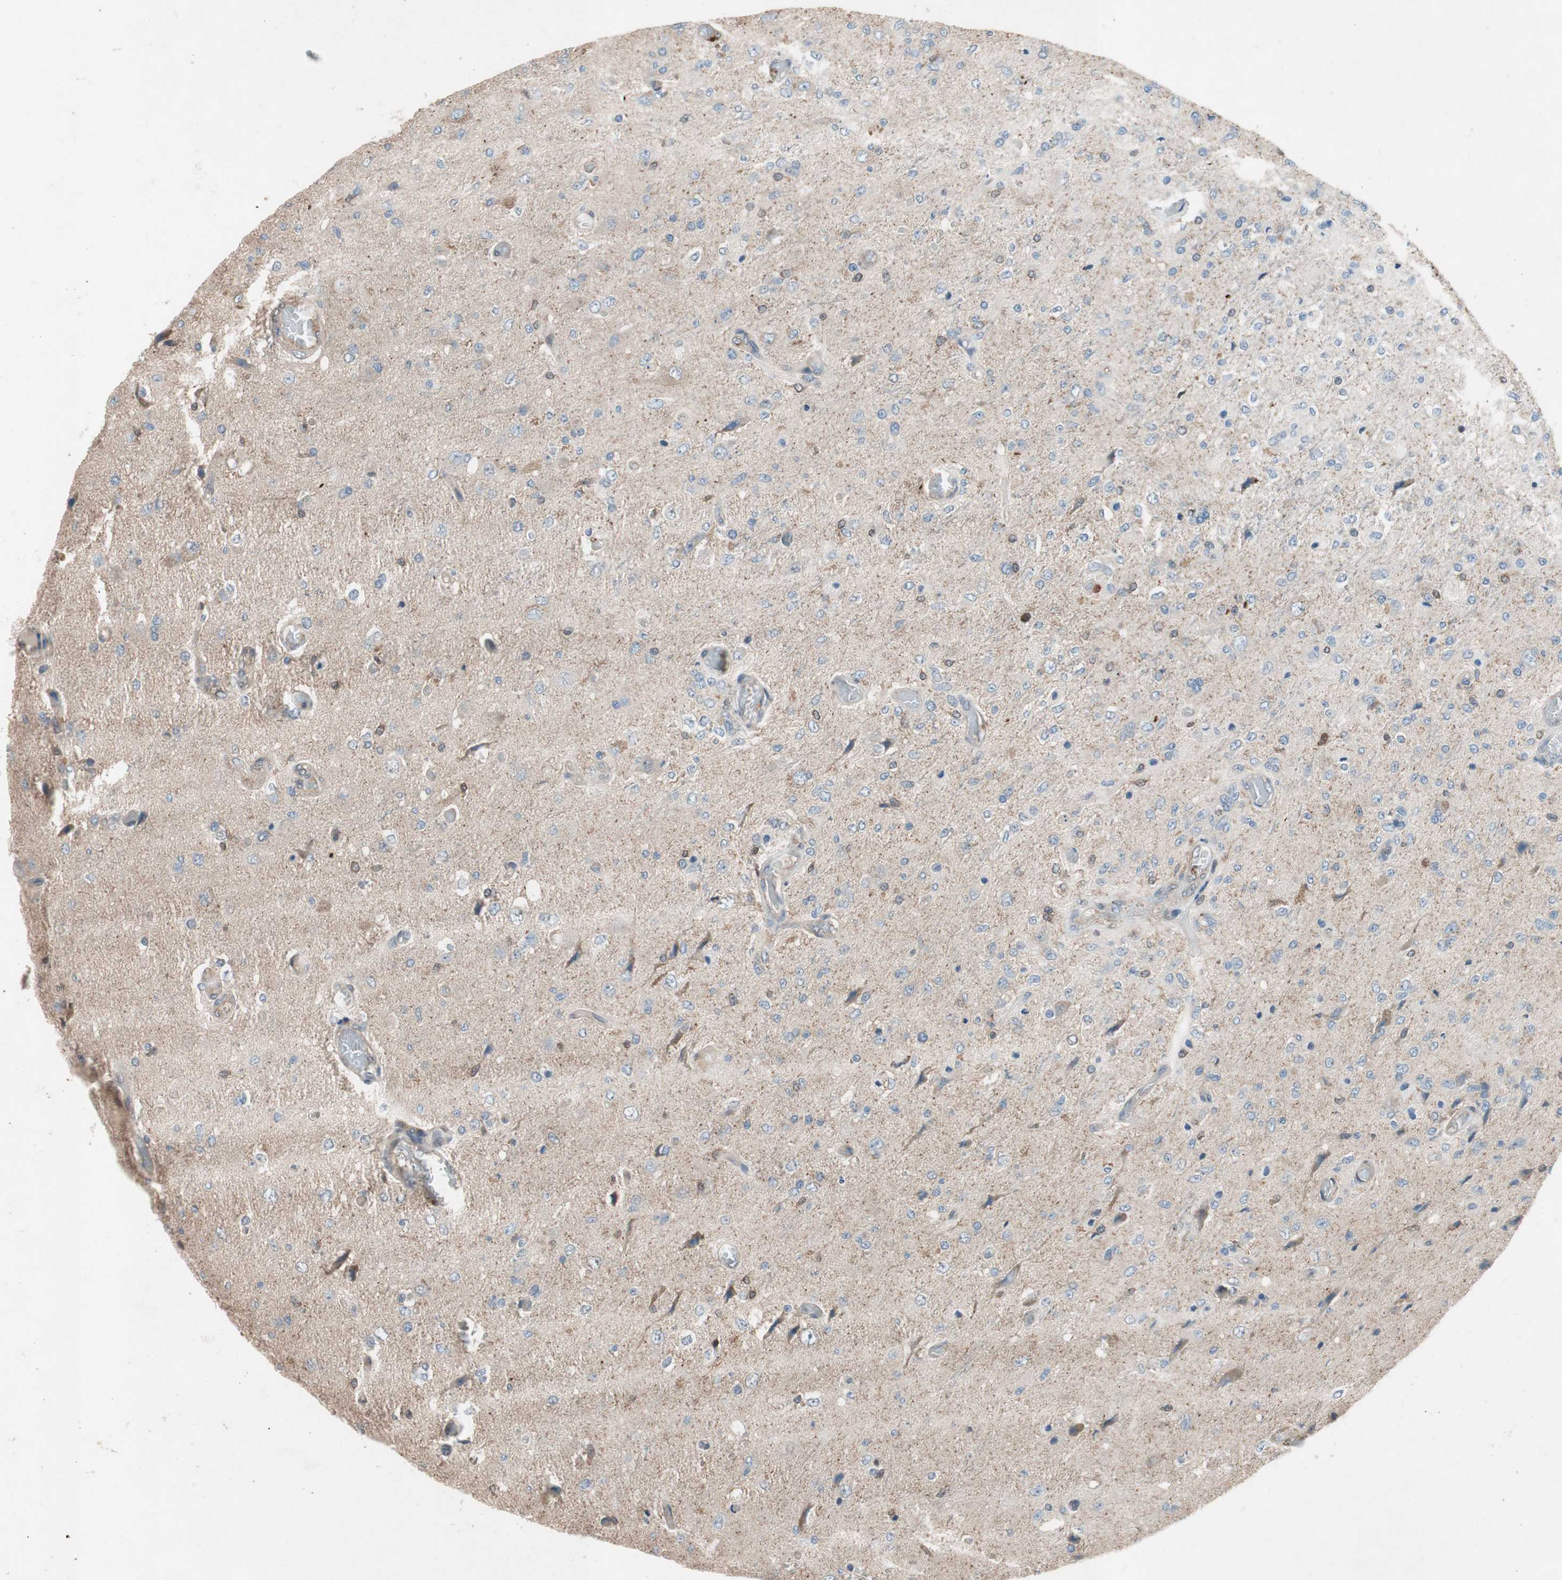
{"staining": {"intensity": "negative", "quantity": "none", "location": "none"}, "tissue": "glioma", "cell_type": "Tumor cells", "image_type": "cancer", "snomed": [{"axis": "morphology", "description": "Normal tissue, NOS"}, {"axis": "morphology", "description": "Glioma, malignant, High grade"}, {"axis": "topography", "description": "Cerebral cortex"}], "caption": "An immunohistochemistry image of high-grade glioma (malignant) is shown. There is no staining in tumor cells of high-grade glioma (malignant).", "gene": "GALT", "patient": {"sex": "male", "age": 77}}